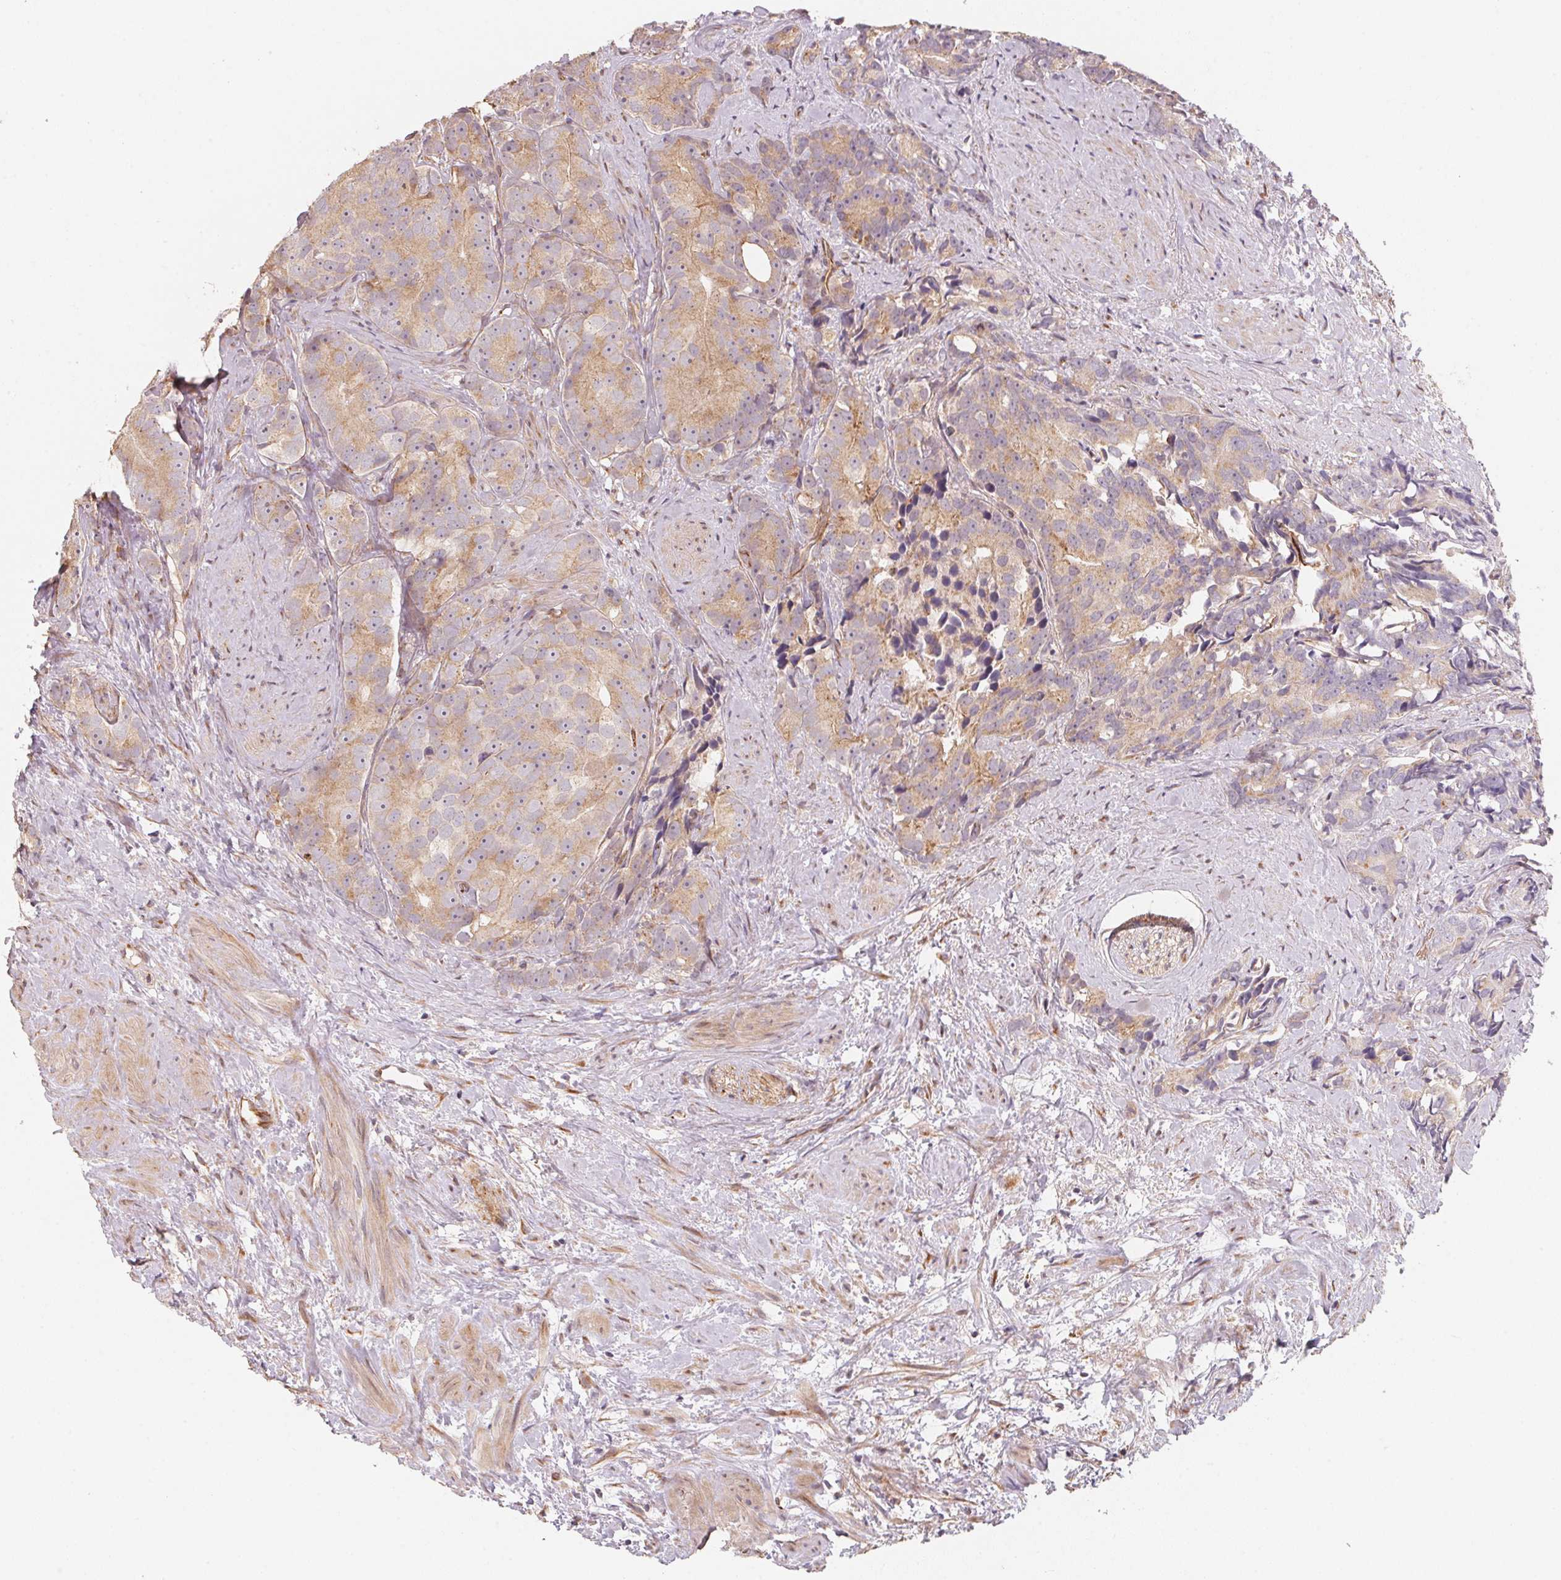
{"staining": {"intensity": "weak", "quantity": "25%-75%", "location": "cytoplasmic/membranous"}, "tissue": "prostate cancer", "cell_type": "Tumor cells", "image_type": "cancer", "snomed": [{"axis": "morphology", "description": "Adenocarcinoma, High grade"}, {"axis": "topography", "description": "Prostate"}], "caption": "Prostate adenocarcinoma (high-grade) stained with DAB immunohistochemistry reveals low levels of weak cytoplasmic/membranous staining in approximately 25%-75% of tumor cells.", "gene": "TSPAN12", "patient": {"sex": "male", "age": 90}}